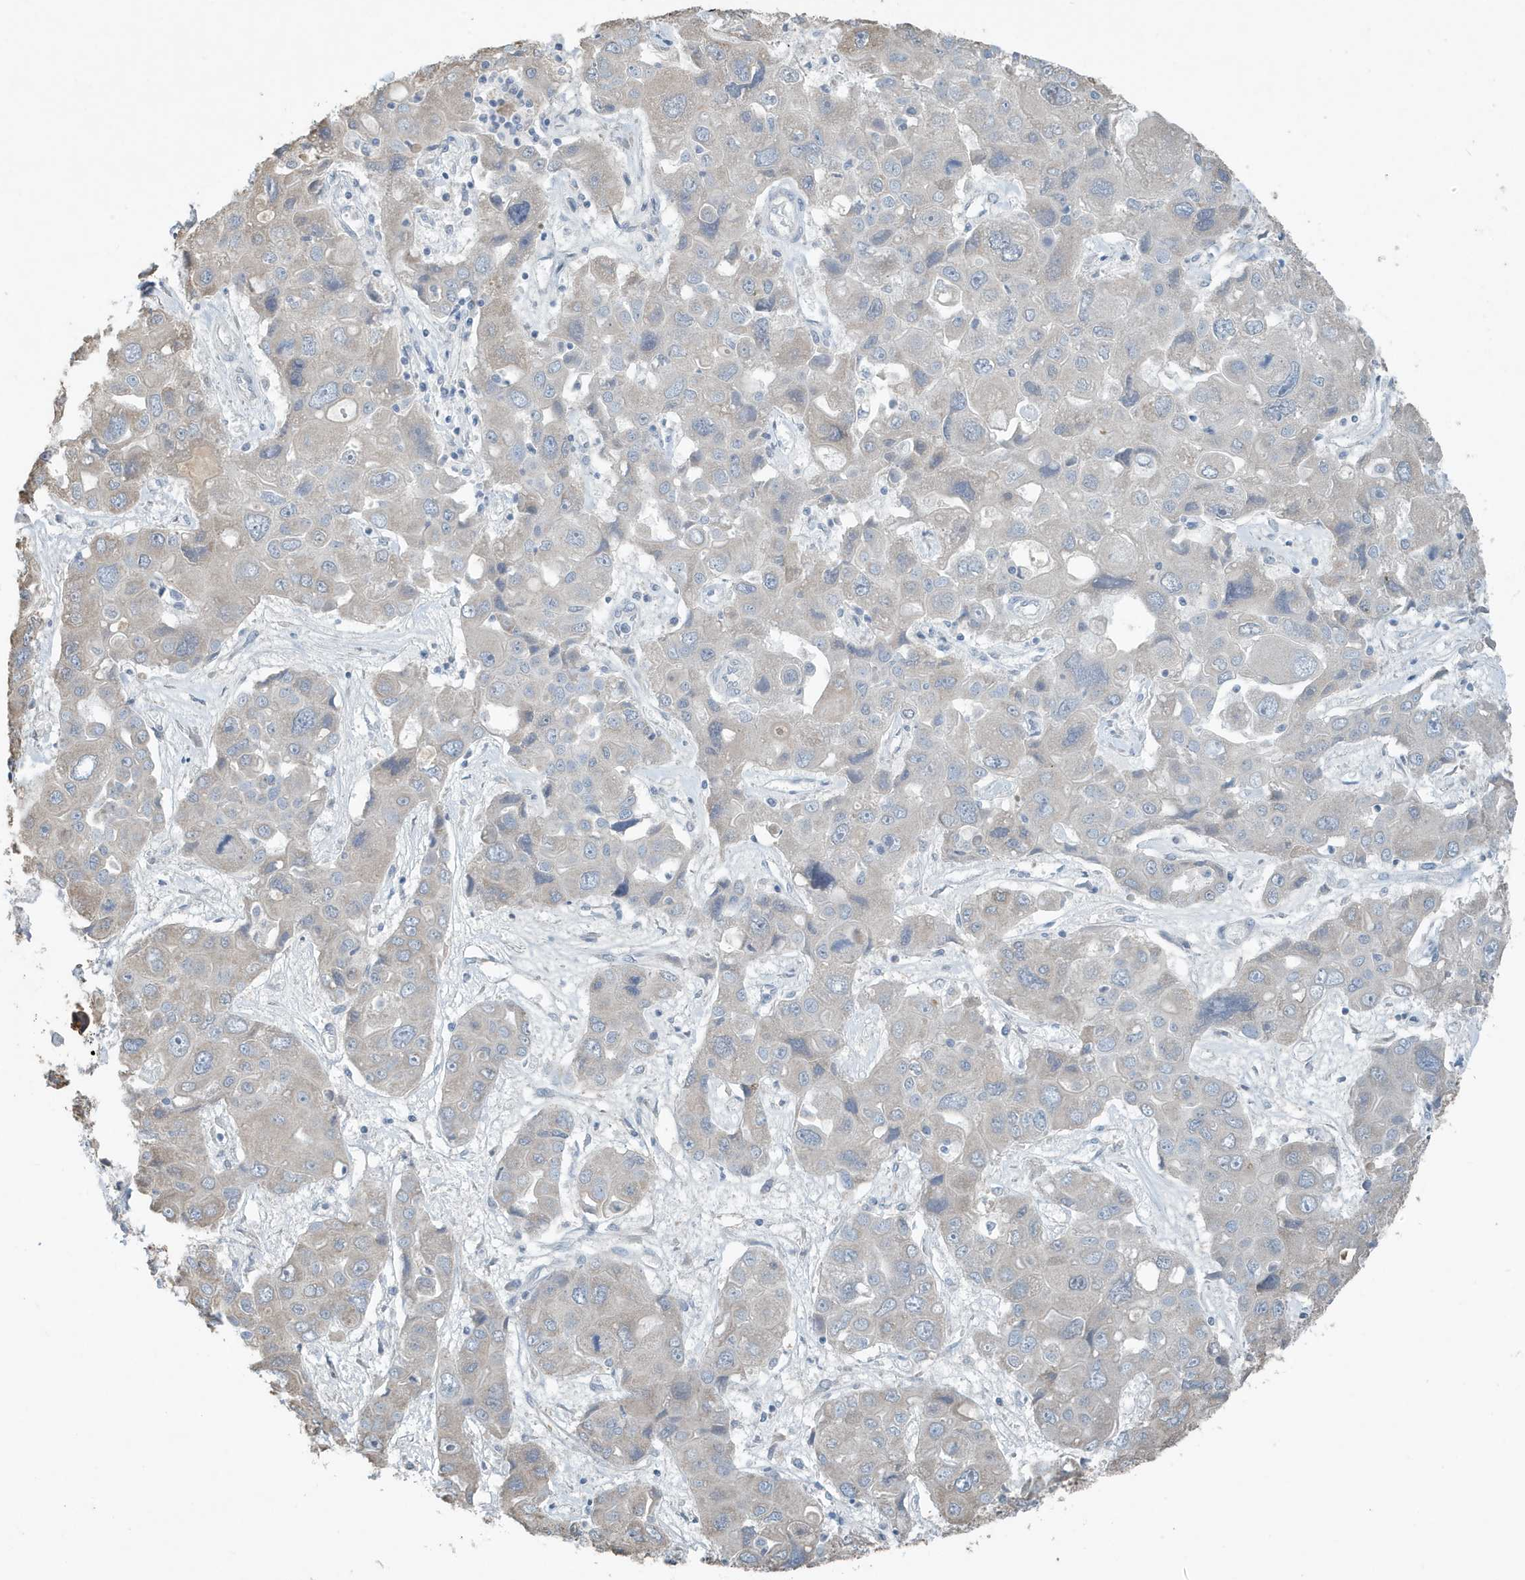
{"staining": {"intensity": "weak", "quantity": "<25%", "location": "cytoplasmic/membranous"}, "tissue": "liver cancer", "cell_type": "Tumor cells", "image_type": "cancer", "snomed": [{"axis": "morphology", "description": "Cholangiocarcinoma"}, {"axis": "topography", "description": "Liver"}], "caption": "Image shows no significant protein staining in tumor cells of cholangiocarcinoma (liver). The staining was performed using DAB (3,3'-diaminobenzidine) to visualize the protein expression in brown, while the nuclei were stained in blue with hematoxylin (Magnification: 20x).", "gene": "UGT2B4", "patient": {"sex": "male", "age": 67}}